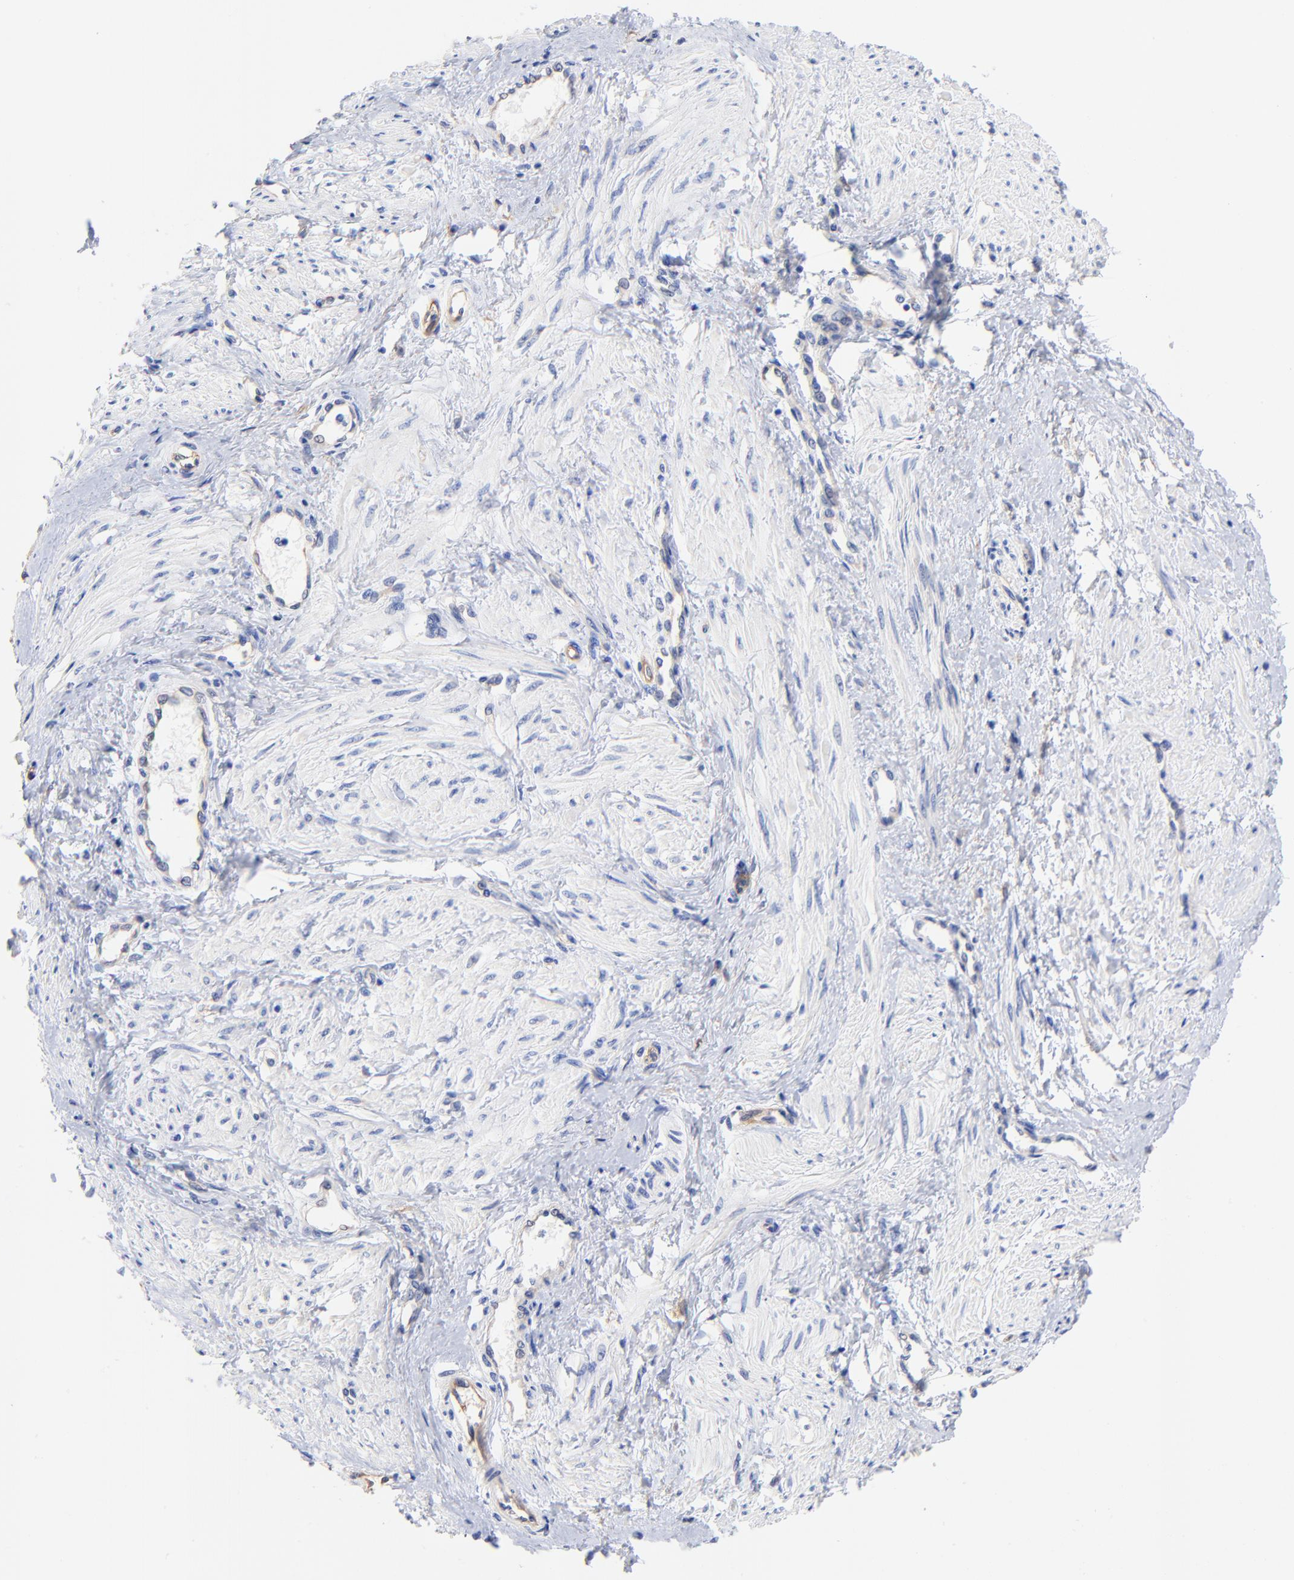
{"staining": {"intensity": "negative", "quantity": "none", "location": "none"}, "tissue": "smooth muscle", "cell_type": "Smooth muscle cells", "image_type": "normal", "snomed": [{"axis": "morphology", "description": "Normal tissue, NOS"}, {"axis": "topography", "description": "Smooth muscle"}, {"axis": "topography", "description": "Uterus"}], "caption": "Immunohistochemistry (IHC) of benign human smooth muscle shows no staining in smooth muscle cells.", "gene": "SLC44A2", "patient": {"sex": "female", "age": 39}}